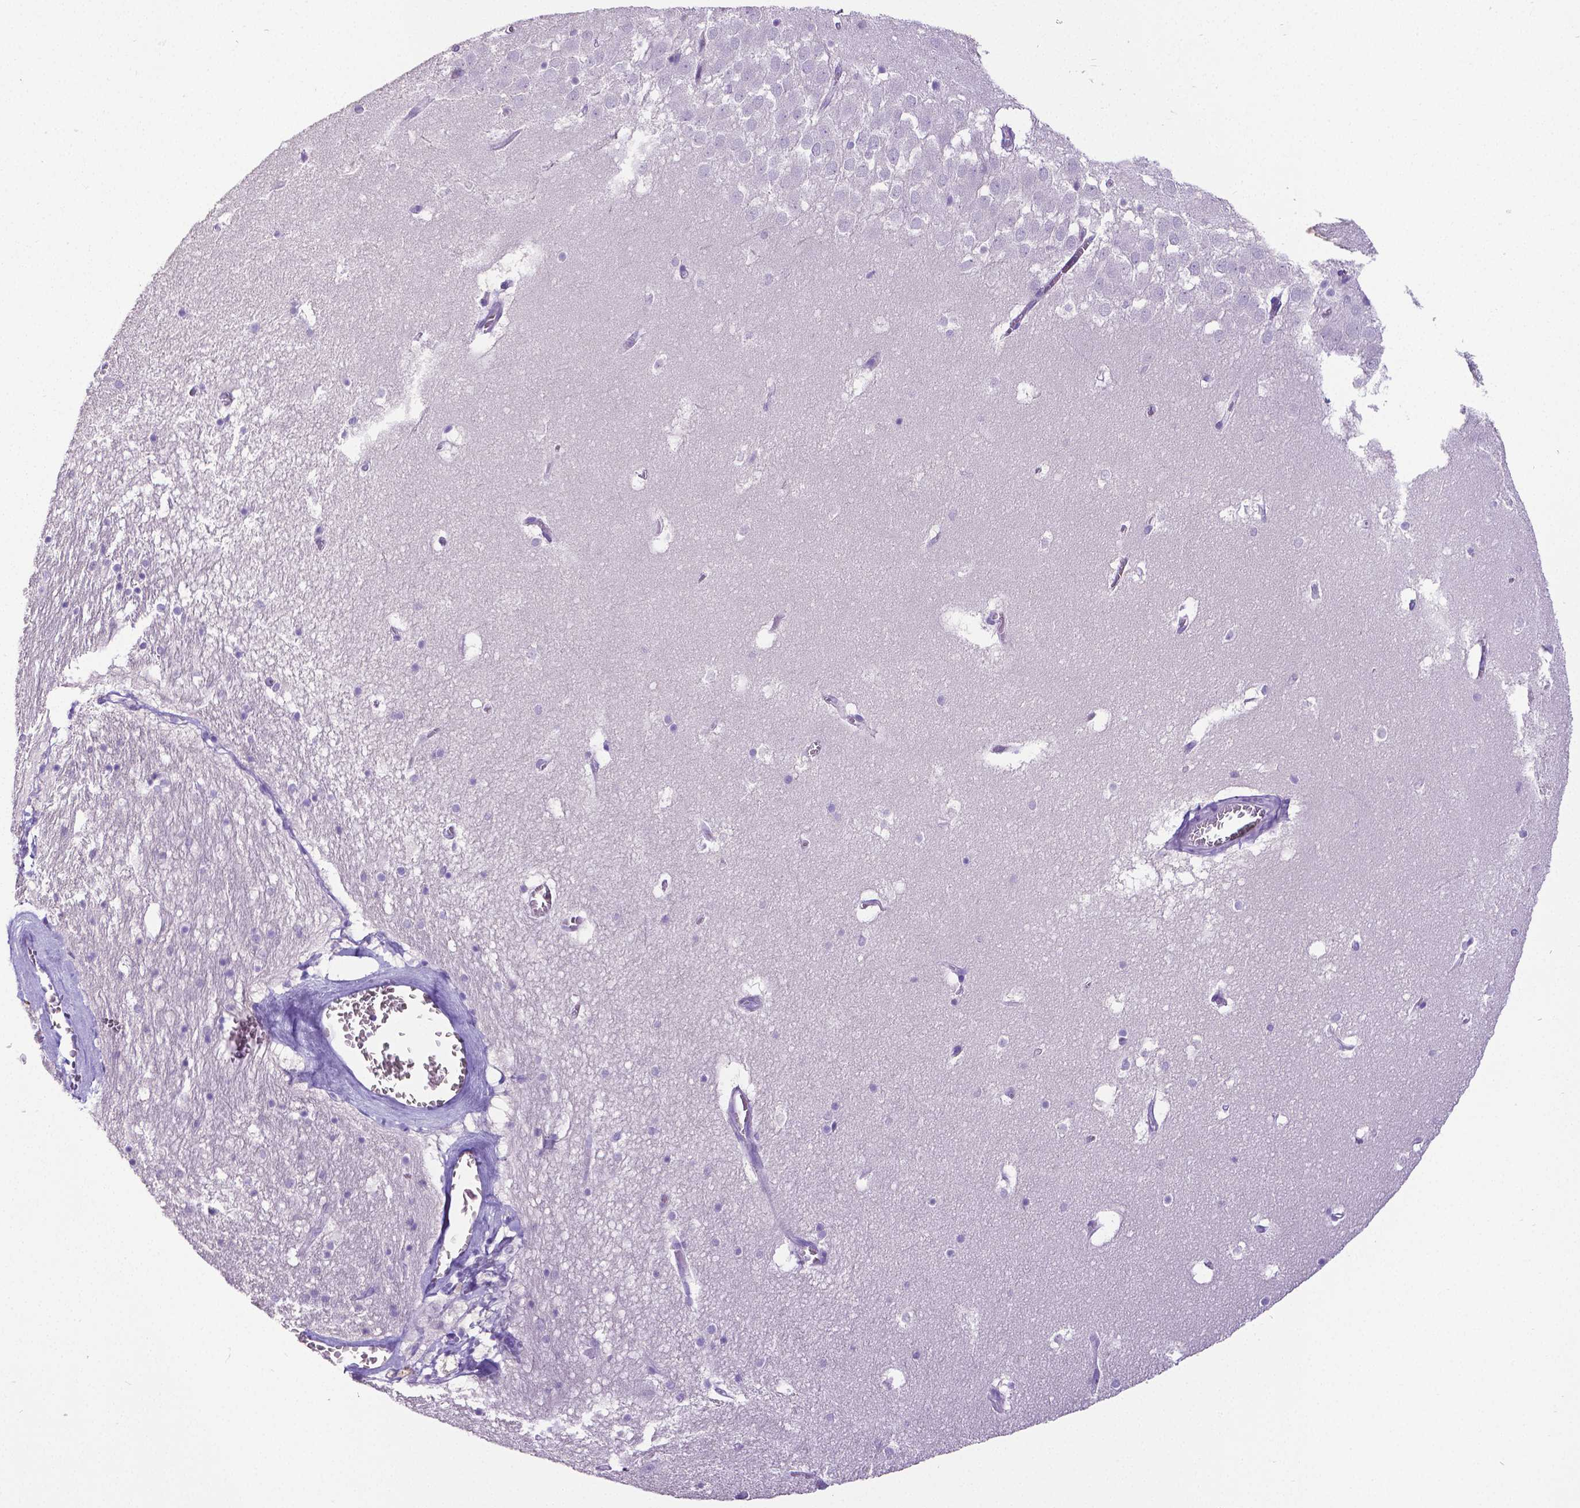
{"staining": {"intensity": "negative", "quantity": "none", "location": "none"}, "tissue": "hippocampus", "cell_type": "Glial cells", "image_type": "normal", "snomed": [{"axis": "morphology", "description": "Normal tissue, NOS"}, {"axis": "topography", "description": "Hippocampus"}], "caption": "There is no significant staining in glial cells of hippocampus. (DAB immunohistochemistry with hematoxylin counter stain).", "gene": "SATB2", "patient": {"sex": "male", "age": 45}}